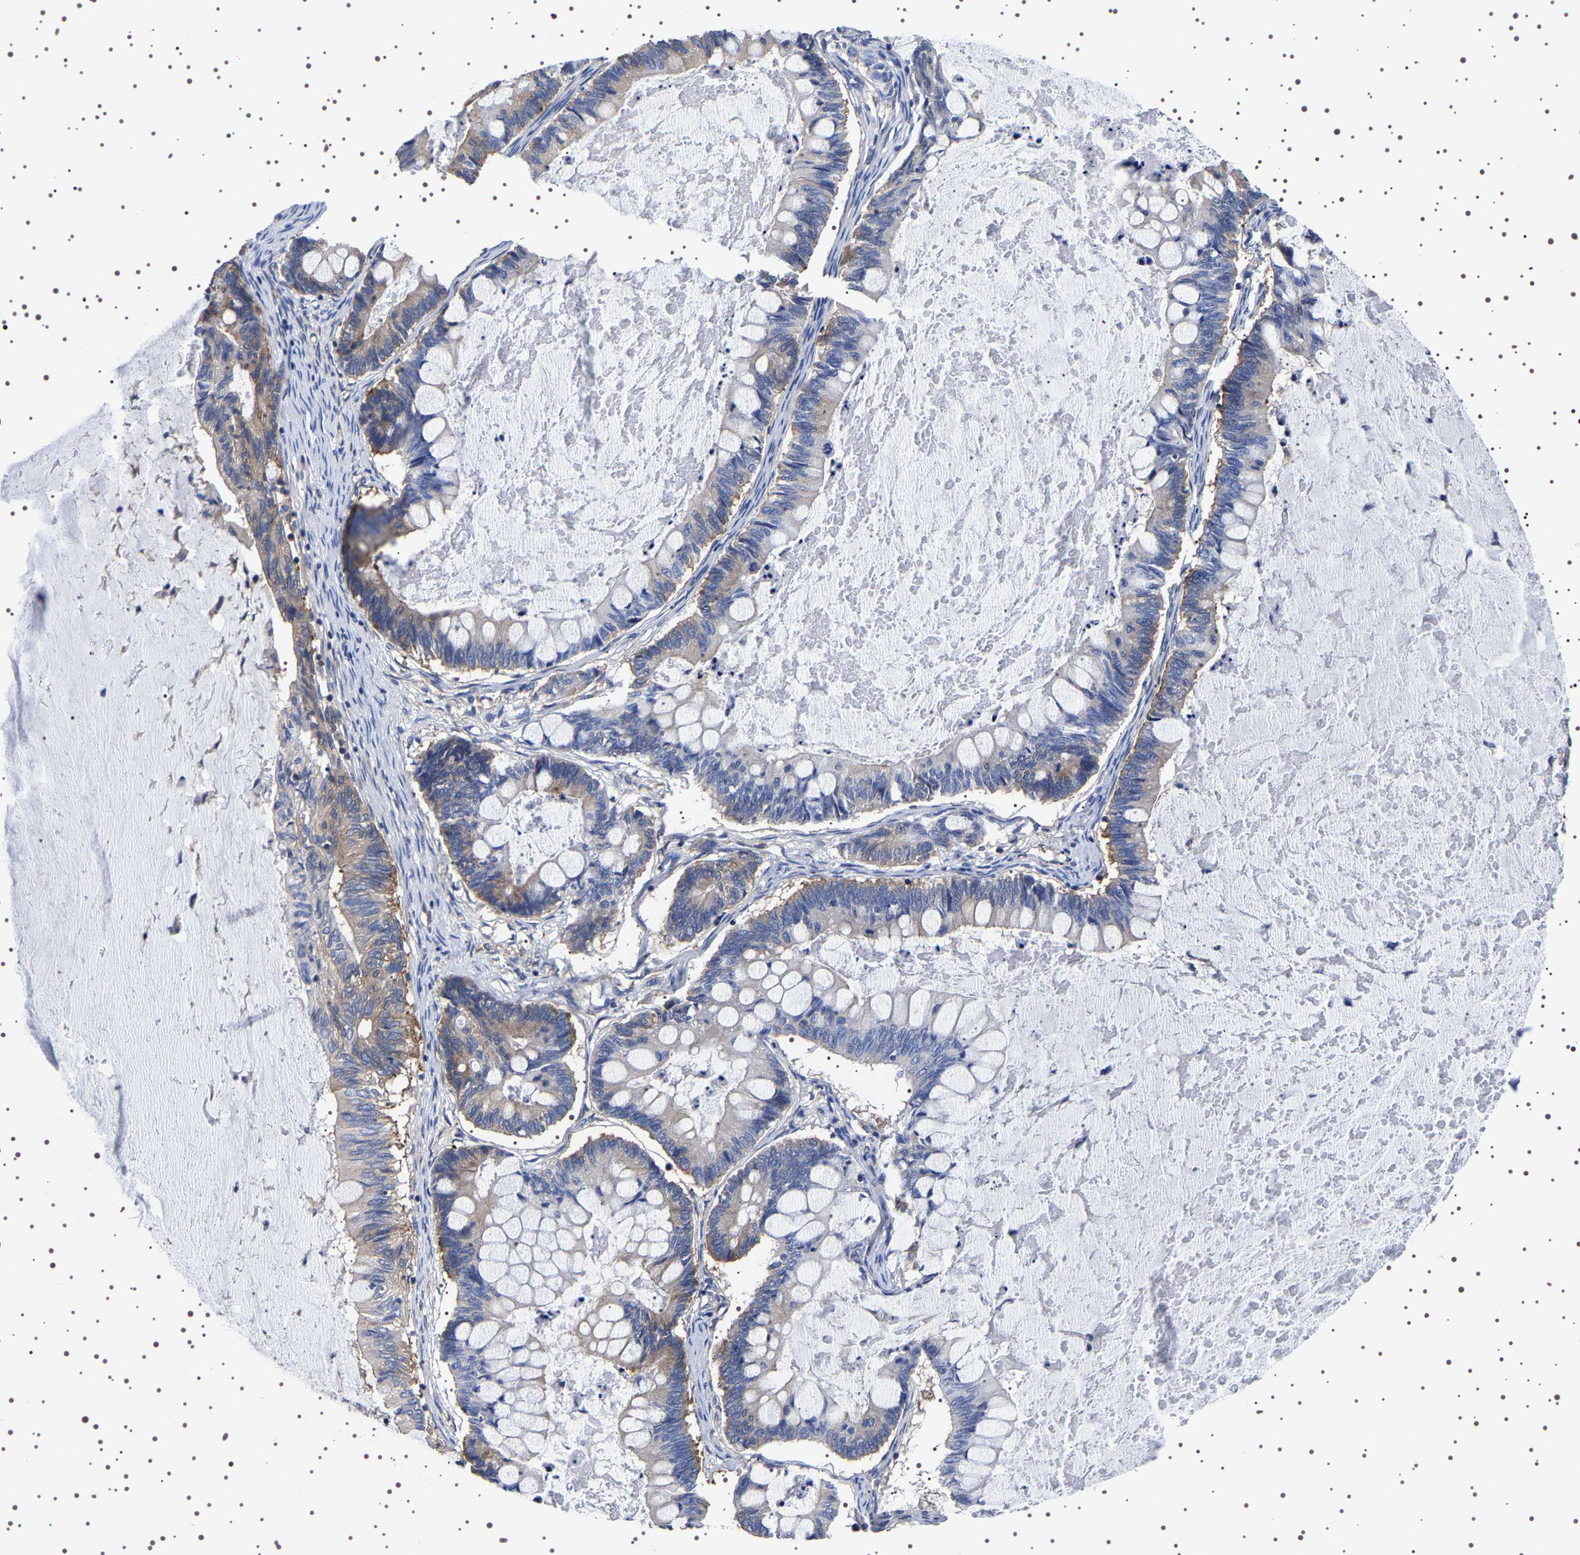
{"staining": {"intensity": "moderate", "quantity": "<25%", "location": "cytoplasmic/membranous"}, "tissue": "ovarian cancer", "cell_type": "Tumor cells", "image_type": "cancer", "snomed": [{"axis": "morphology", "description": "Cystadenocarcinoma, mucinous, NOS"}, {"axis": "topography", "description": "Ovary"}], "caption": "Brown immunohistochemical staining in ovarian cancer (mucinous cystadenocarcinoma) exhibits moderate cytoplasmic/membranous expression in approximately <25% of tumor cells.", "gene": "DARS1", "patient": {"sex": "female", "age": 61}}